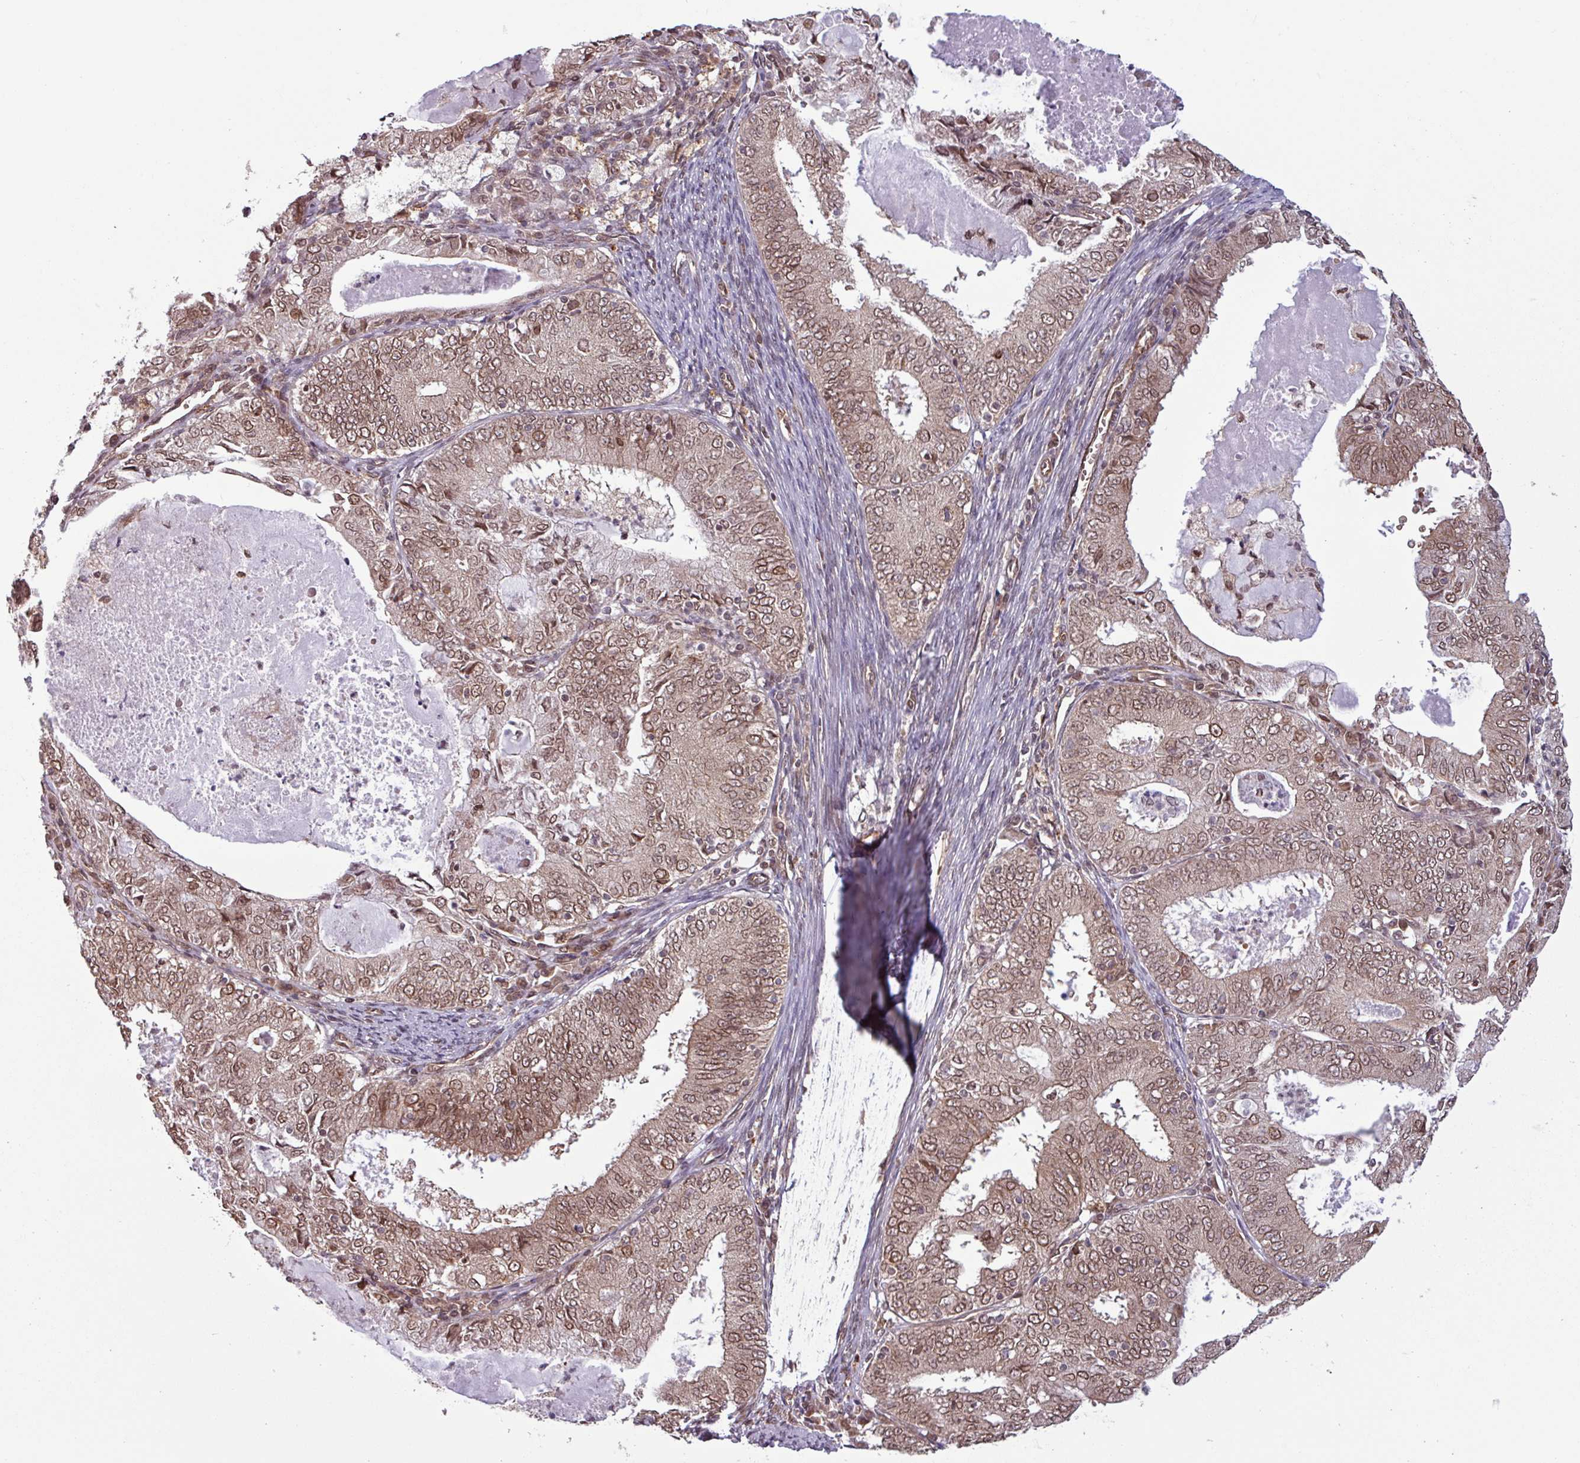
{"staining": {"intensity": "moderate", "quantity": ">75%", "location": "cytoplasmic/membranous,nuclear"}, "tissue": "endometrial cancer", "cell_type": "Tumor cells", "image_type": "cancer", "snomed": [{"axis": "morphology", "description": "Adenocarcinoma, NOS"}, {"axis": "topography", "description": "Endometrium"}], "caption": "IHC photomicrograph of human adenocarcinoma (endometrial) stained for a protein (brown), which reveals medium levels of moderate cytoplasmic/membranous and nuclear positivity in approximately >75% of tumor cells.", "gene": "RBM4B", "patient": {"sex": "female", "age": 57}}